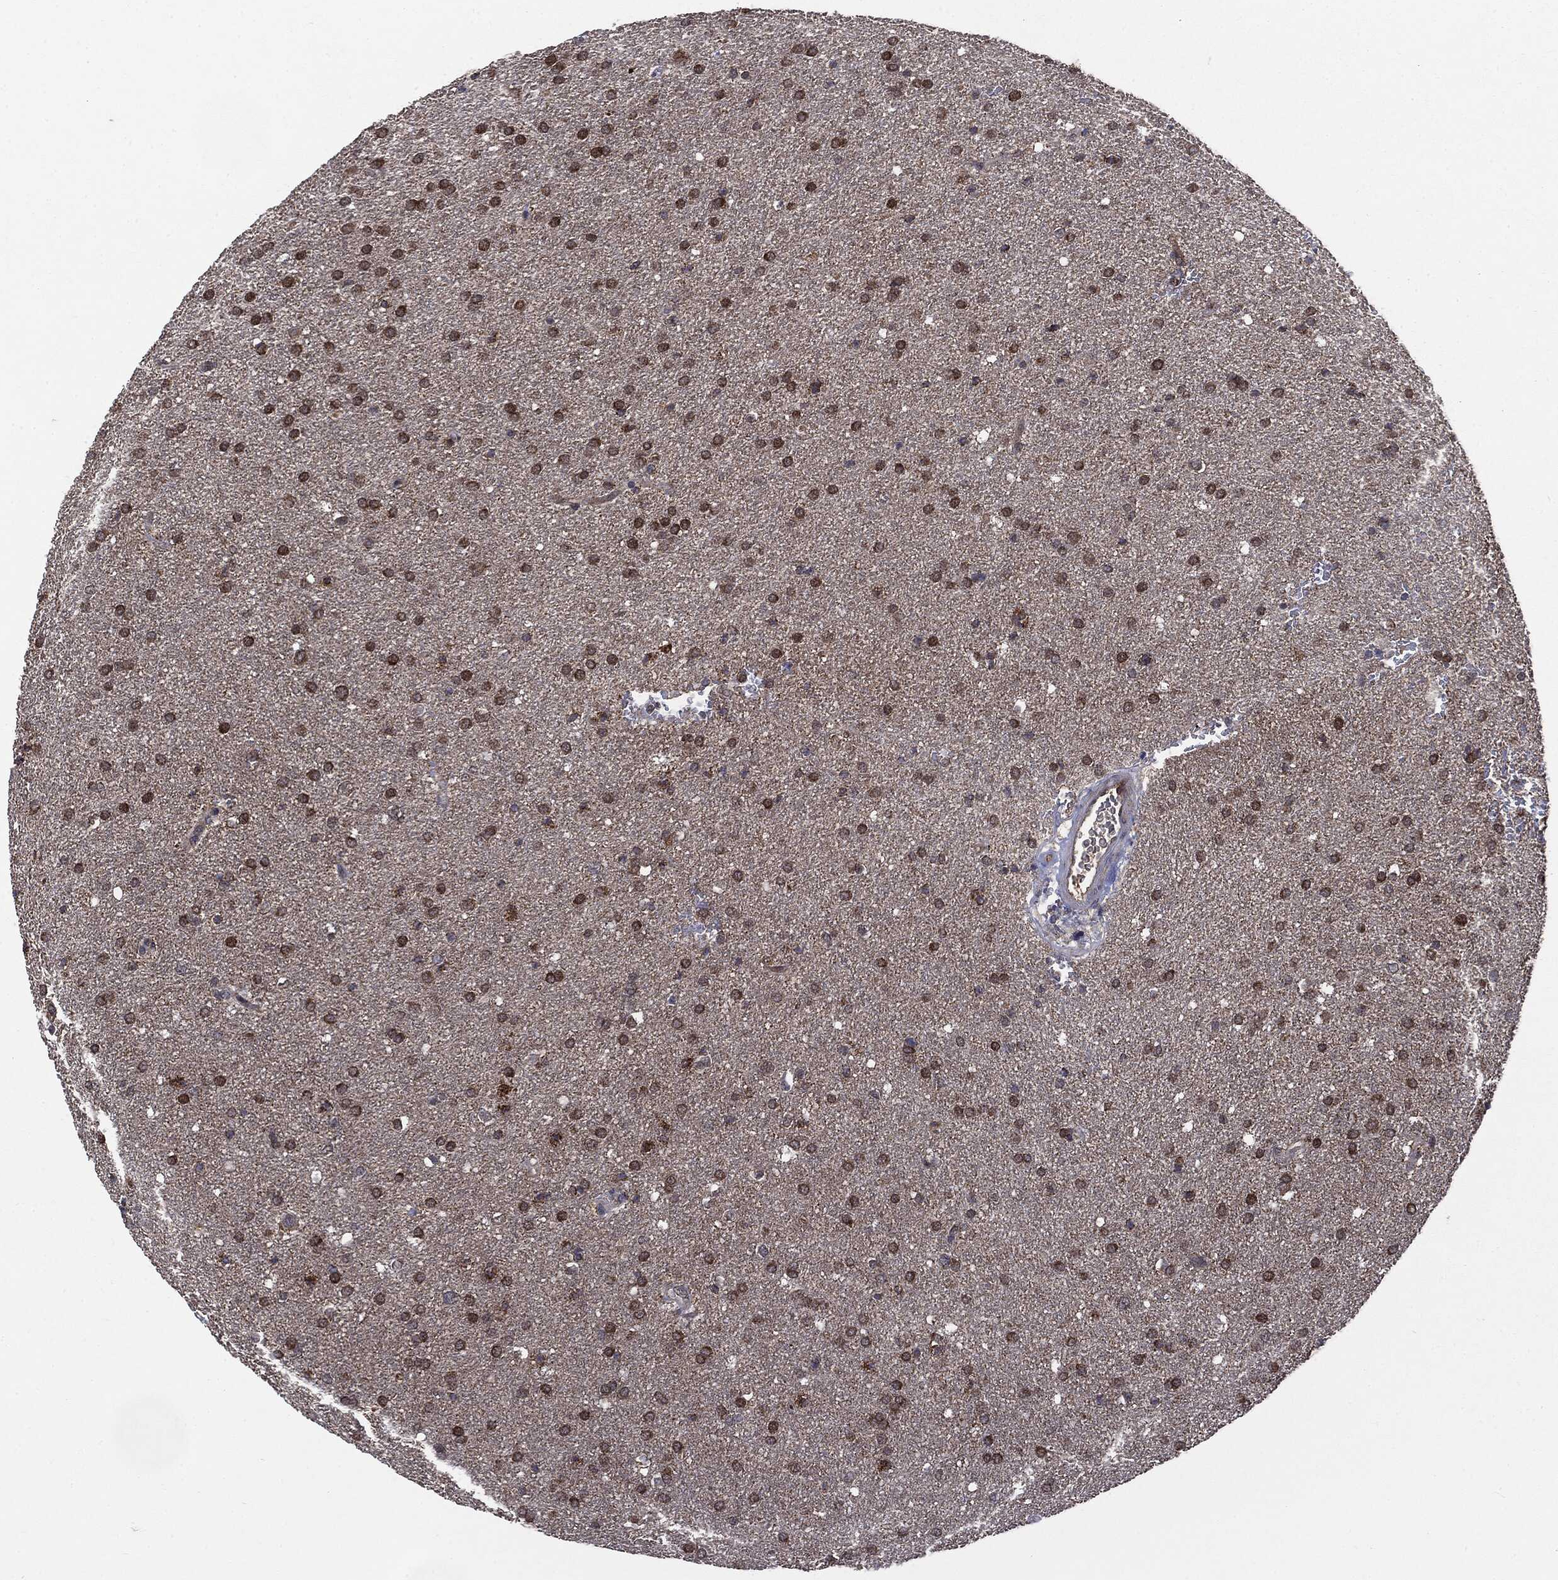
{"staining": {"intensity": "moderate", "quantity": ">75%", "location": "cytoplasmic/membranous"}, "tissue": "glioma", "cell_type": "Tumor cells", "image_type": "cancer", "snomed": [{"axis": "morphology", "description": "Glioma, malignant, Low grade"}, {"axis": "topography", "description": "Brain"}], "caption": "The histopathology image reveals a brown stain indicating the presence of a protein in the cytoplasmic/membranous of tumor cells in glioma. Nuclei are stained in blue.", "gene": "PTPA", "patient": {"sex": "female", "age": 37}}